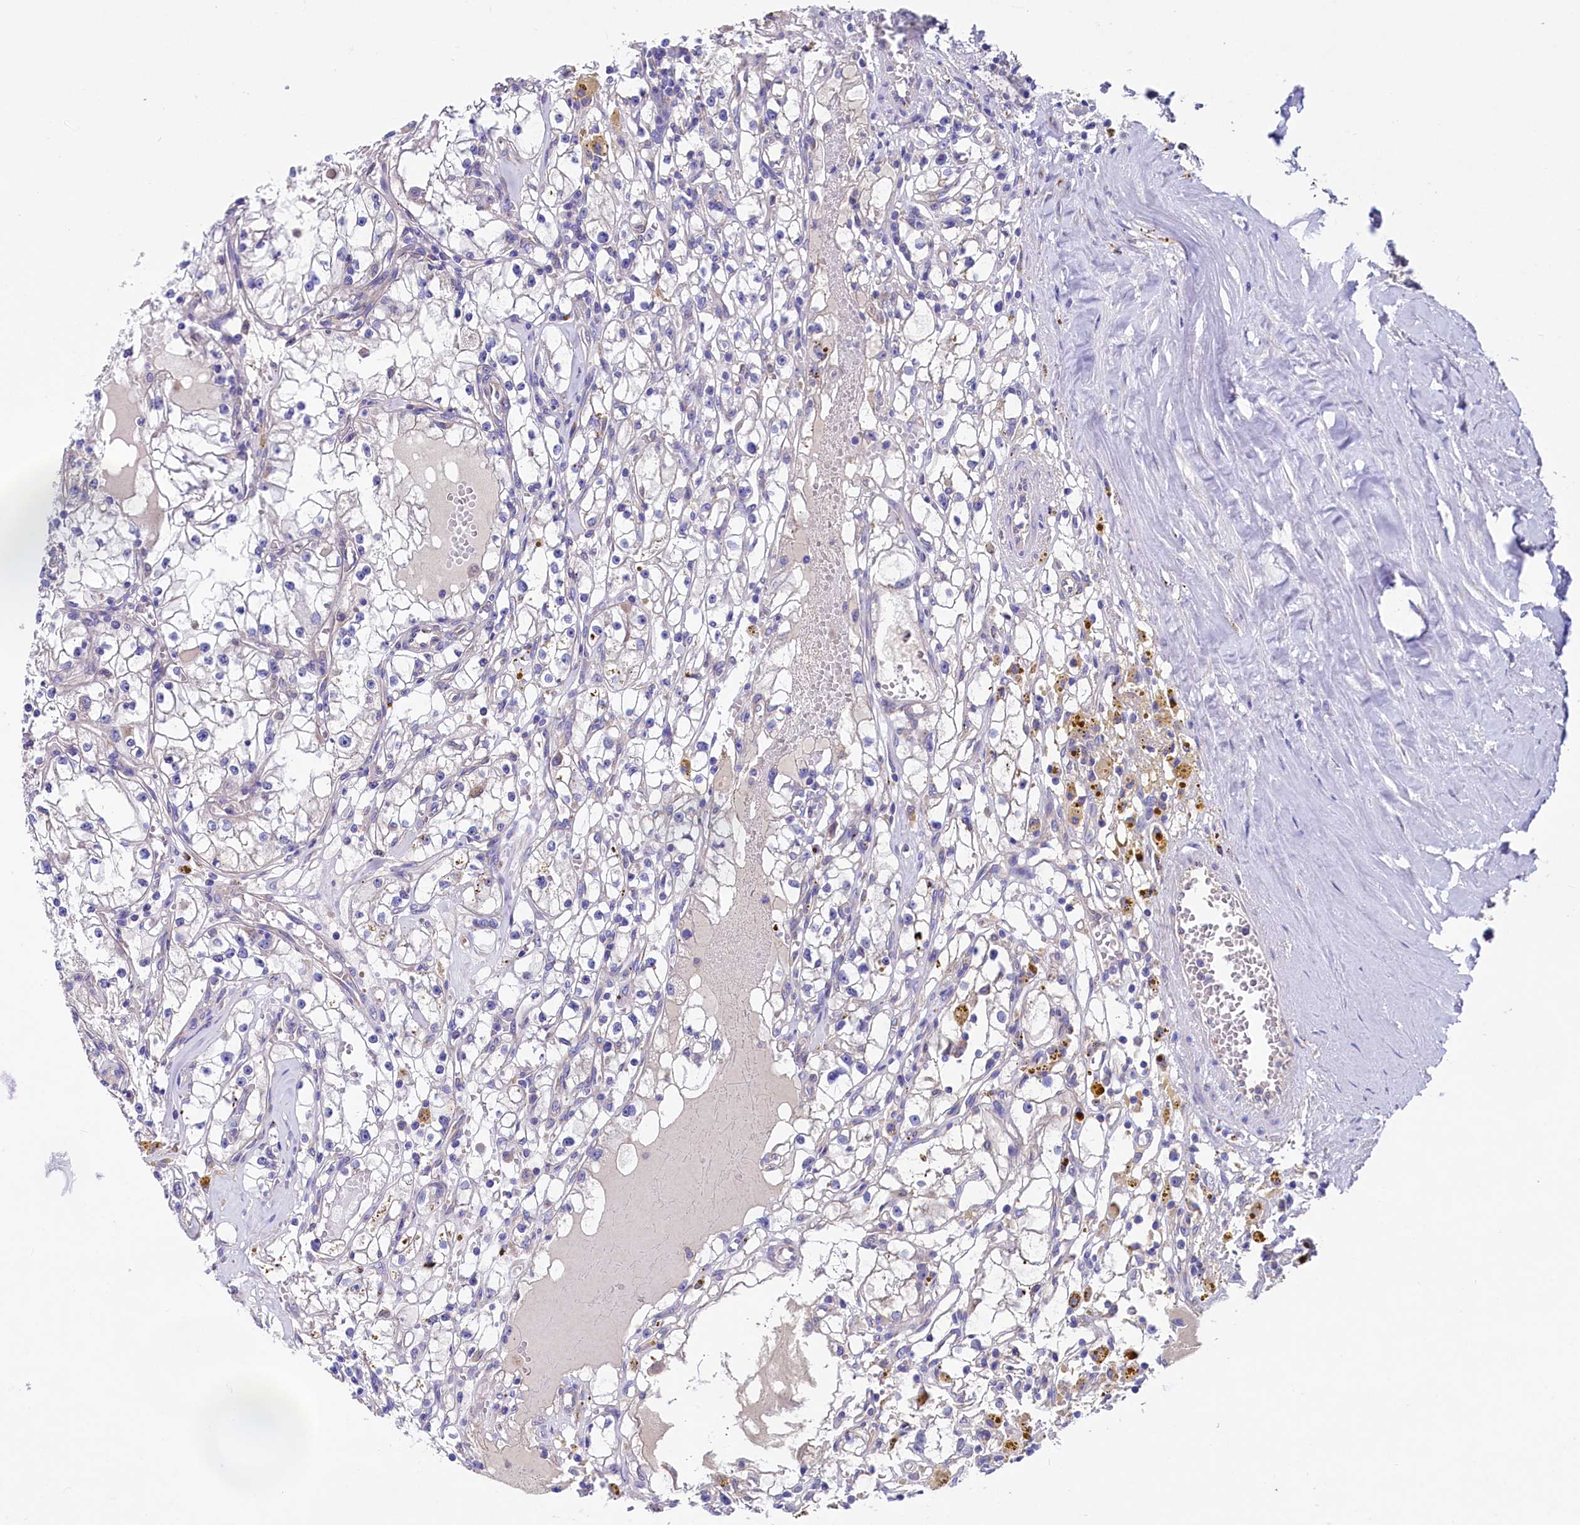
{"staining": {"intensity": "negative", "quantity": "none", "location": "none"}, "tissue": "renal cancer", "cell_type": "Tumor cells", "image_type": "cancer", "snomed": [{"axis": "morphology", "description": "Adenocarcinoma, NOS"}, {"axis": "topography", "description": "Kidney"}], "caption": "Immunohistochemistry (IHC) micrograph of renal cancer stained for a protein (brown), which displays no positivity in tumor cells.", "gene": "QARS1", "patient": {"sex": "male", "age": 56}}